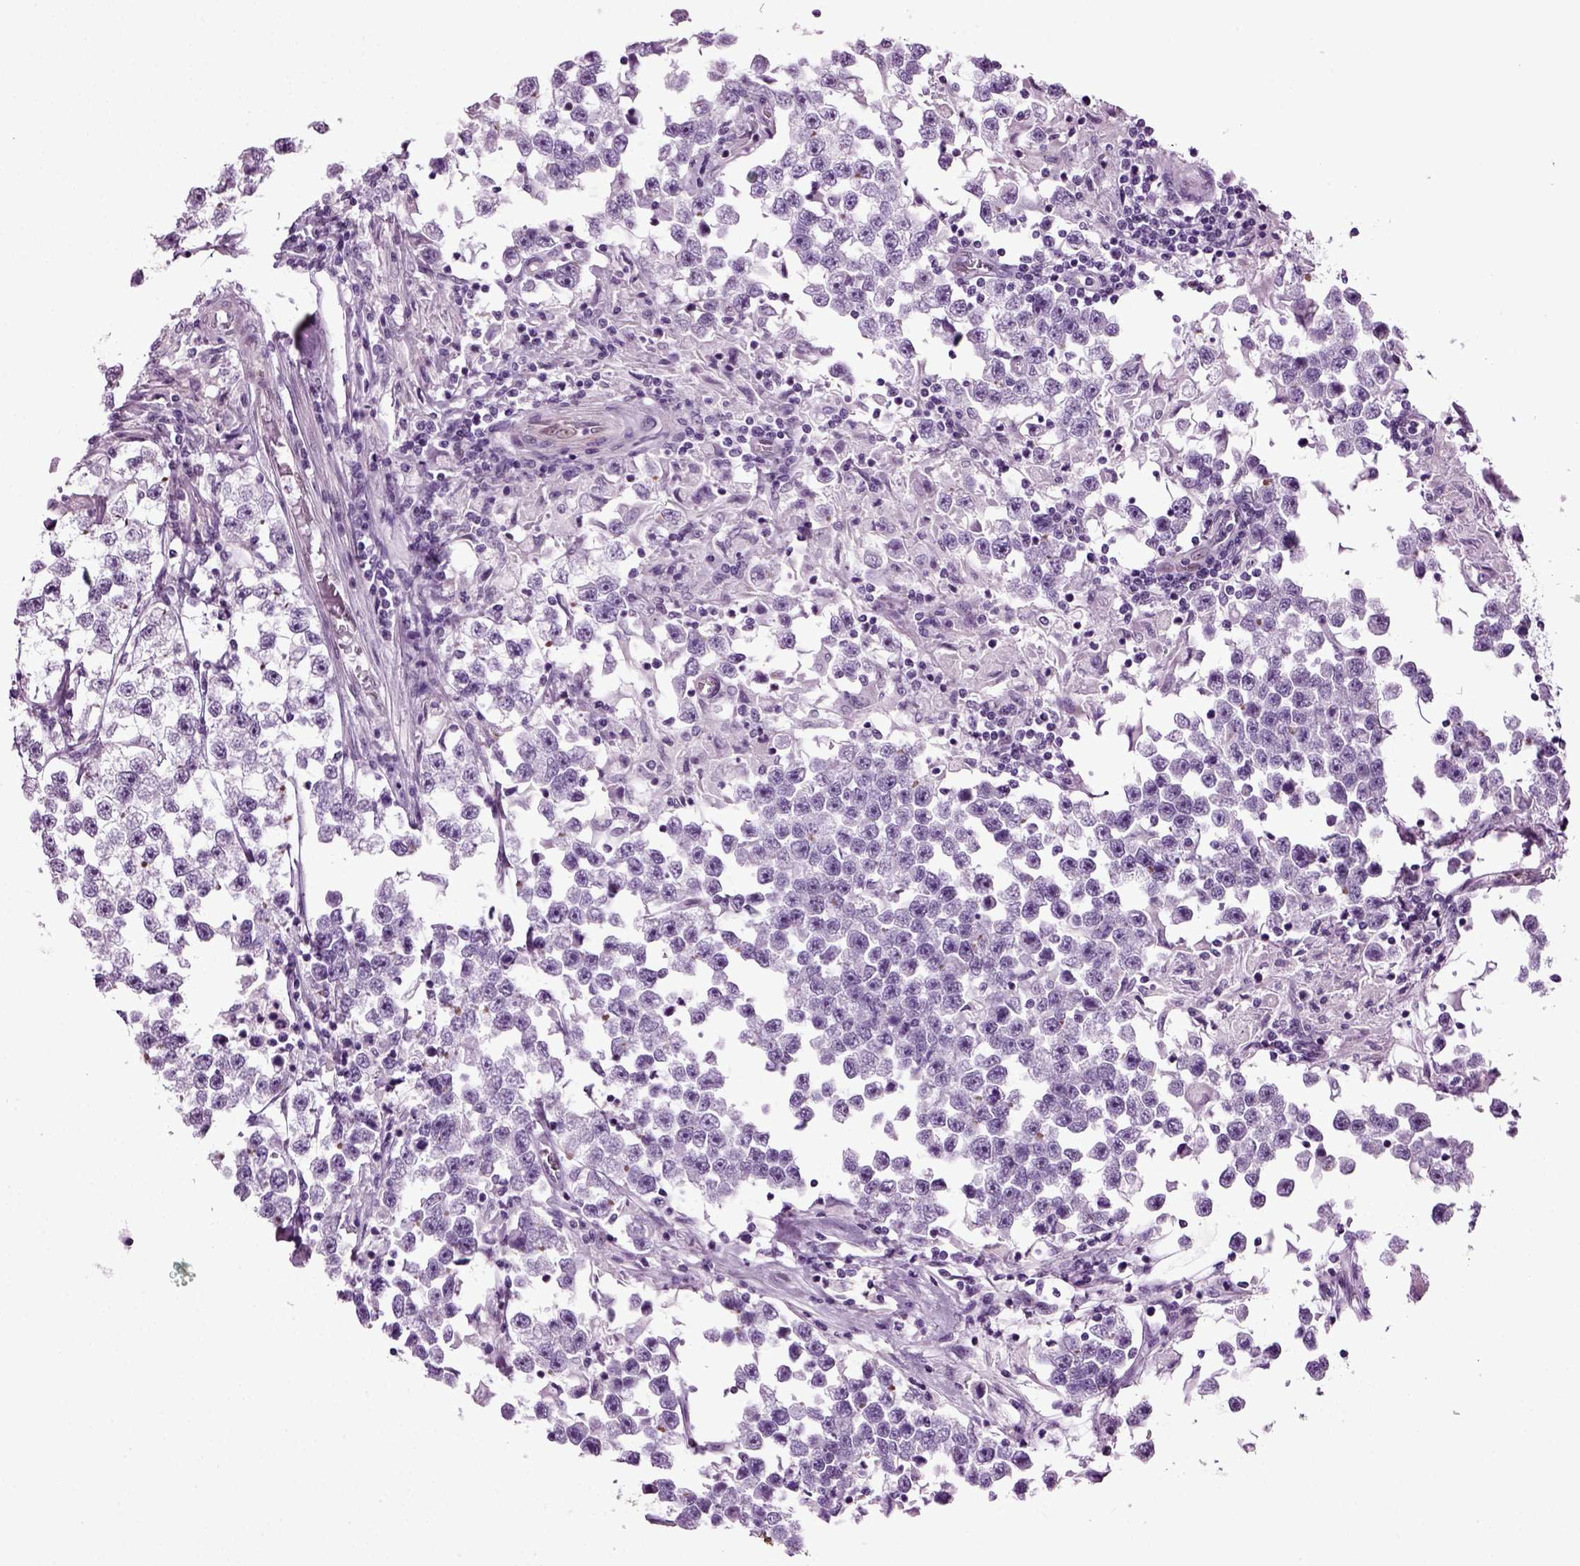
{"staining": {"intensity": "negative", "quantity": "none", "location": "none"}, "tissue": "testis cancer", "cell_type": "Tumor cells", "image_type": "cancer", "snomed": [{"axis": "morphology", "description": "Seminoma, NOS"}, {"axis": "topography", "description": "Testis"}], "caption": "IHC of testis cancer (seminoma) exhibits no staining in tumor cells.", "gene": "RFX3", "patient": {"sex": "male", "age": 46}}